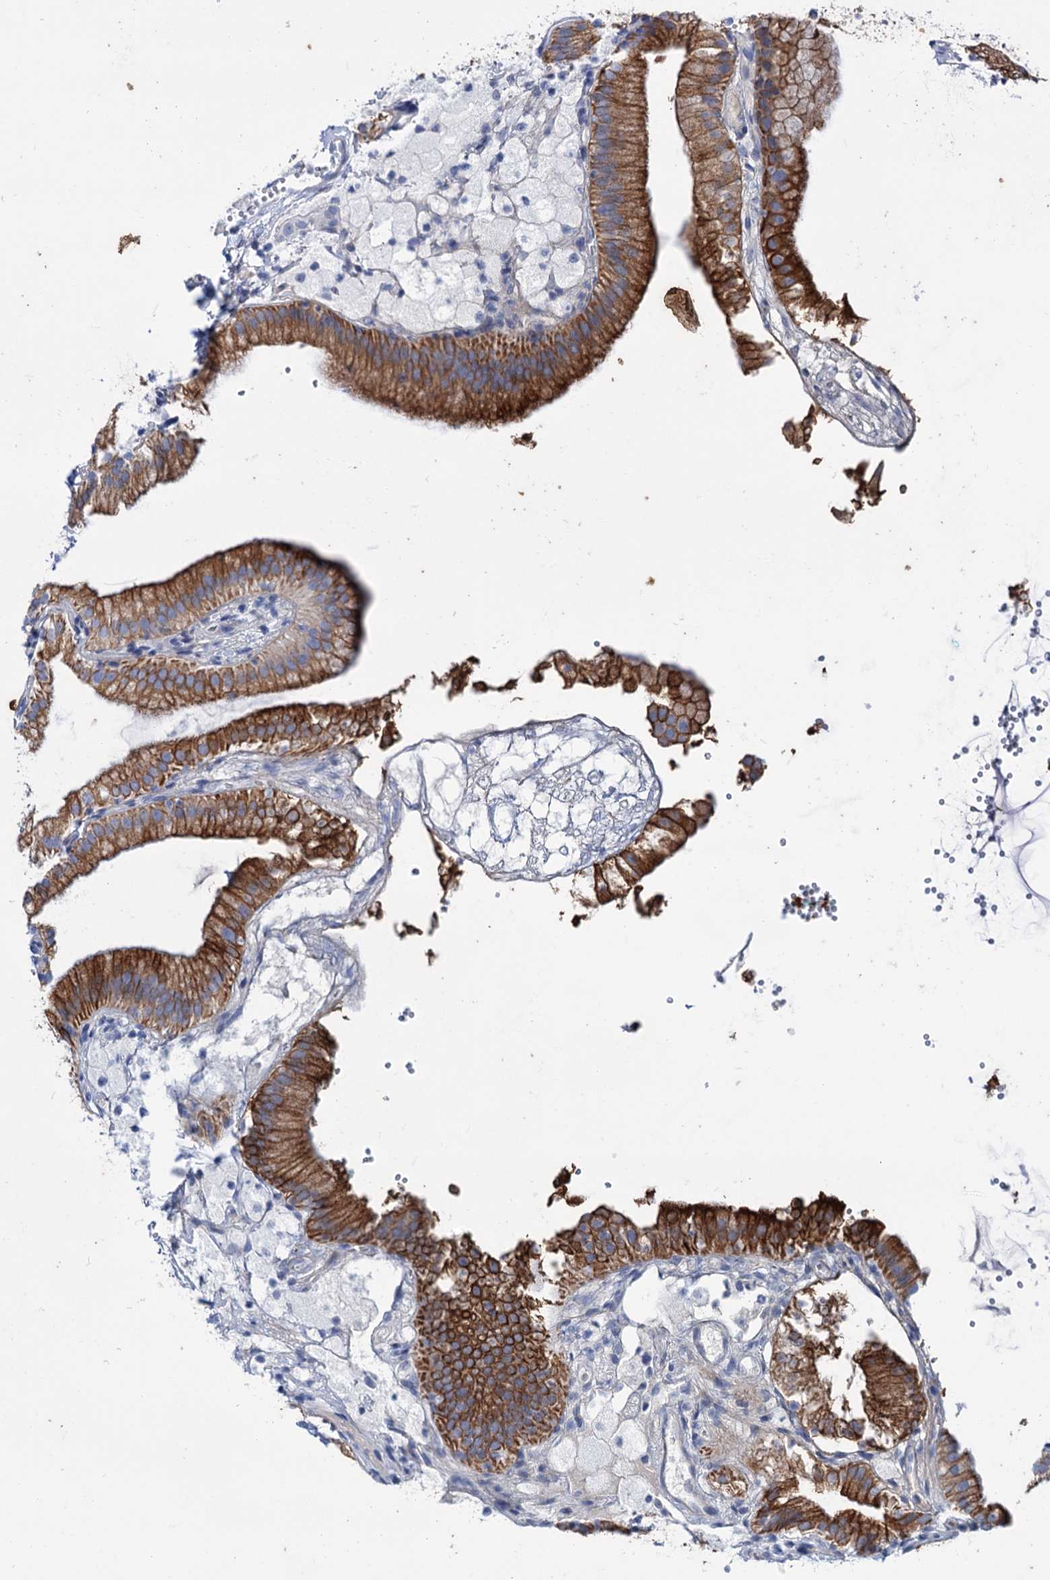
{"staining": {"intensity": "moderate", "quantity": ">75%", "location": "cytoplasmic/membranous"}, "tissue": "gallbladder", "cell_type": "Glandular cells", "image_type": "normal", "snomed": [{"axis": "morphology", "description": "Normal tissue, NOS"}, {"axis": "topography", "description": "Gallbladder"}], "caption": "Immunohistochemistry histopathology image of unremarkable gallbladder: gallbladder stained using immunohistochemistry exhibits medium levels of moderate protein expression localized specifically in the cytoplasmic/membranous of glandular cells, appearing as a cytoplasmic/membranous brown color.", "gene": "FAAP20", "patient": {"sex": "male", "age": 55}}